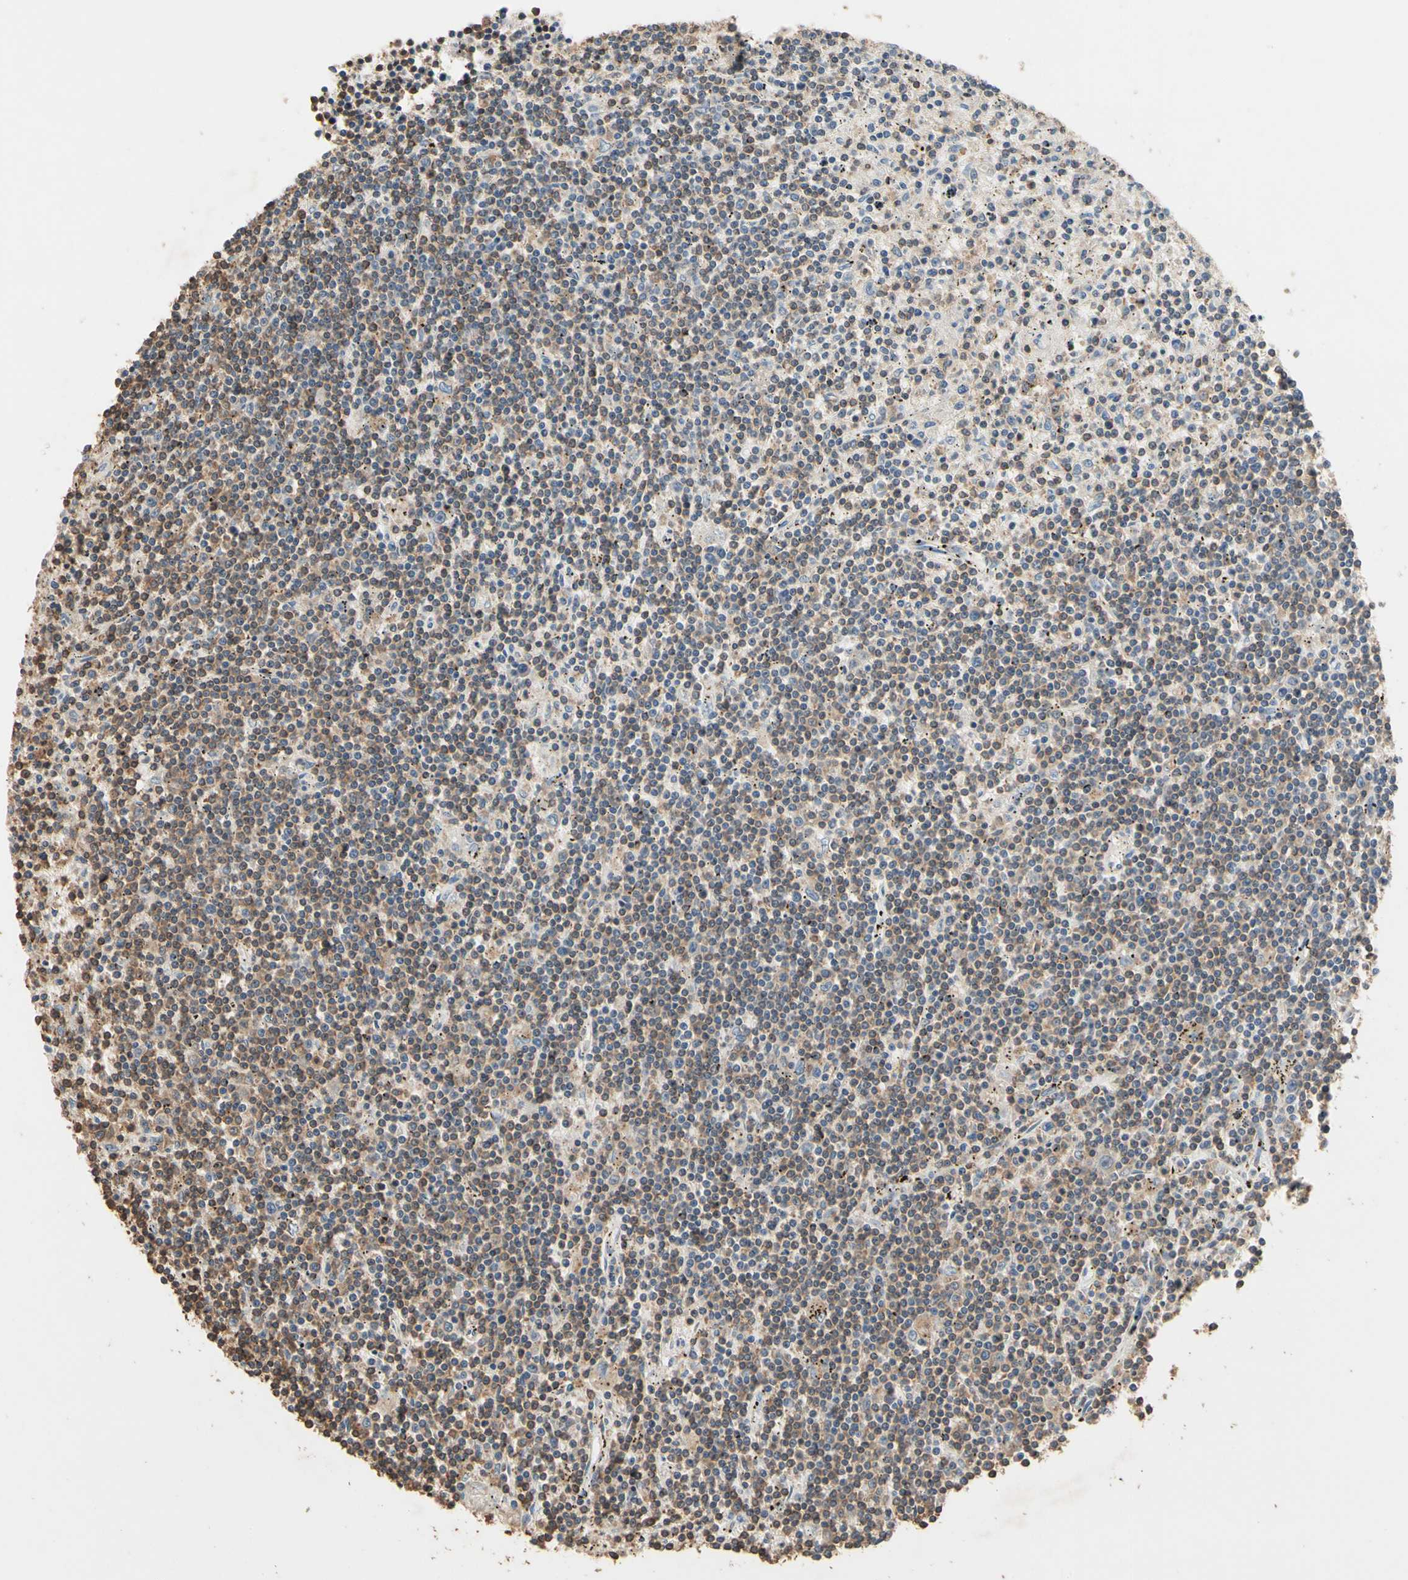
{"staining": {"intensity": "weak", "quantity": "25%-75%", "location": "cytoplasmic/membranous"}, "tissue": "lymphoma", "cell_type": "Tumor cells", "image_type": "cancer", "snomed": [{"axis": "morphology", "description": "Malignant lymphoma, non-Hodgkin's type, Low grade"}, {"axis": "topography", "description": "Spleen"}], "caption": "There is low levels of weak cytoplasmic/membranous positivity in tumor cells of lymphoma, as demonstrated by immunohistochemical staining (brown color).", "gene": "MAP3K10", "patient": {"sex": "male", "age": 76}}